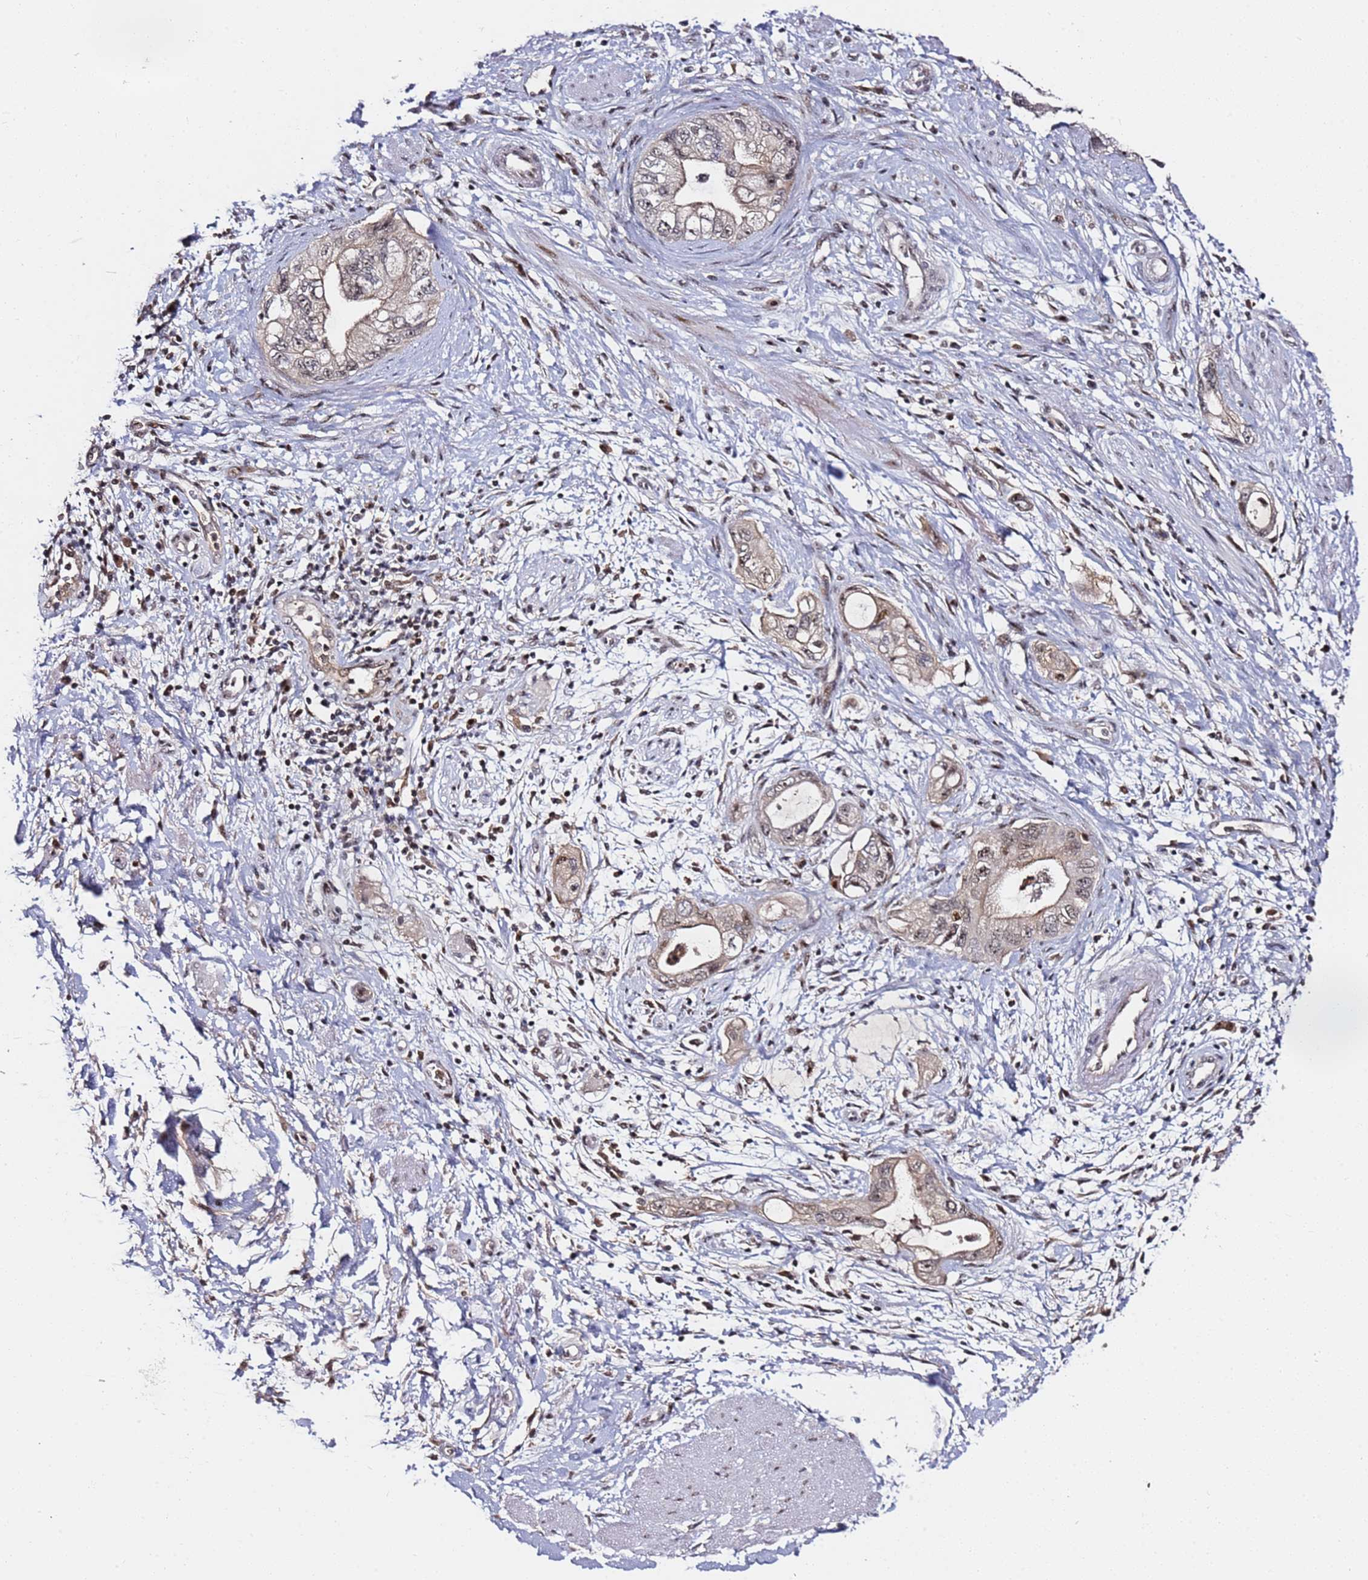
{"staining": {"intensity": "weak", "quantity": ">75%", "location": "cytoplasmic/membranous,nuclear"}, "tissue": "pancreatic cancer", "cell_type": "Tumor cells", "image_type": "cancer", "snomed": [{"axis": "morphology", "description": "Adenocarcinoma, NOS"}, {"axis": "topography", "description": "Pancreas"}], "caption": "The image exhibits a brown stain indicating the presence of a protein in the cytoplasmic/membranous and nuclear of tumor cells in pancreatic adenocarcinoma.", "gene": "FCF1", "patient": {"sex": "female", "age": 73}}